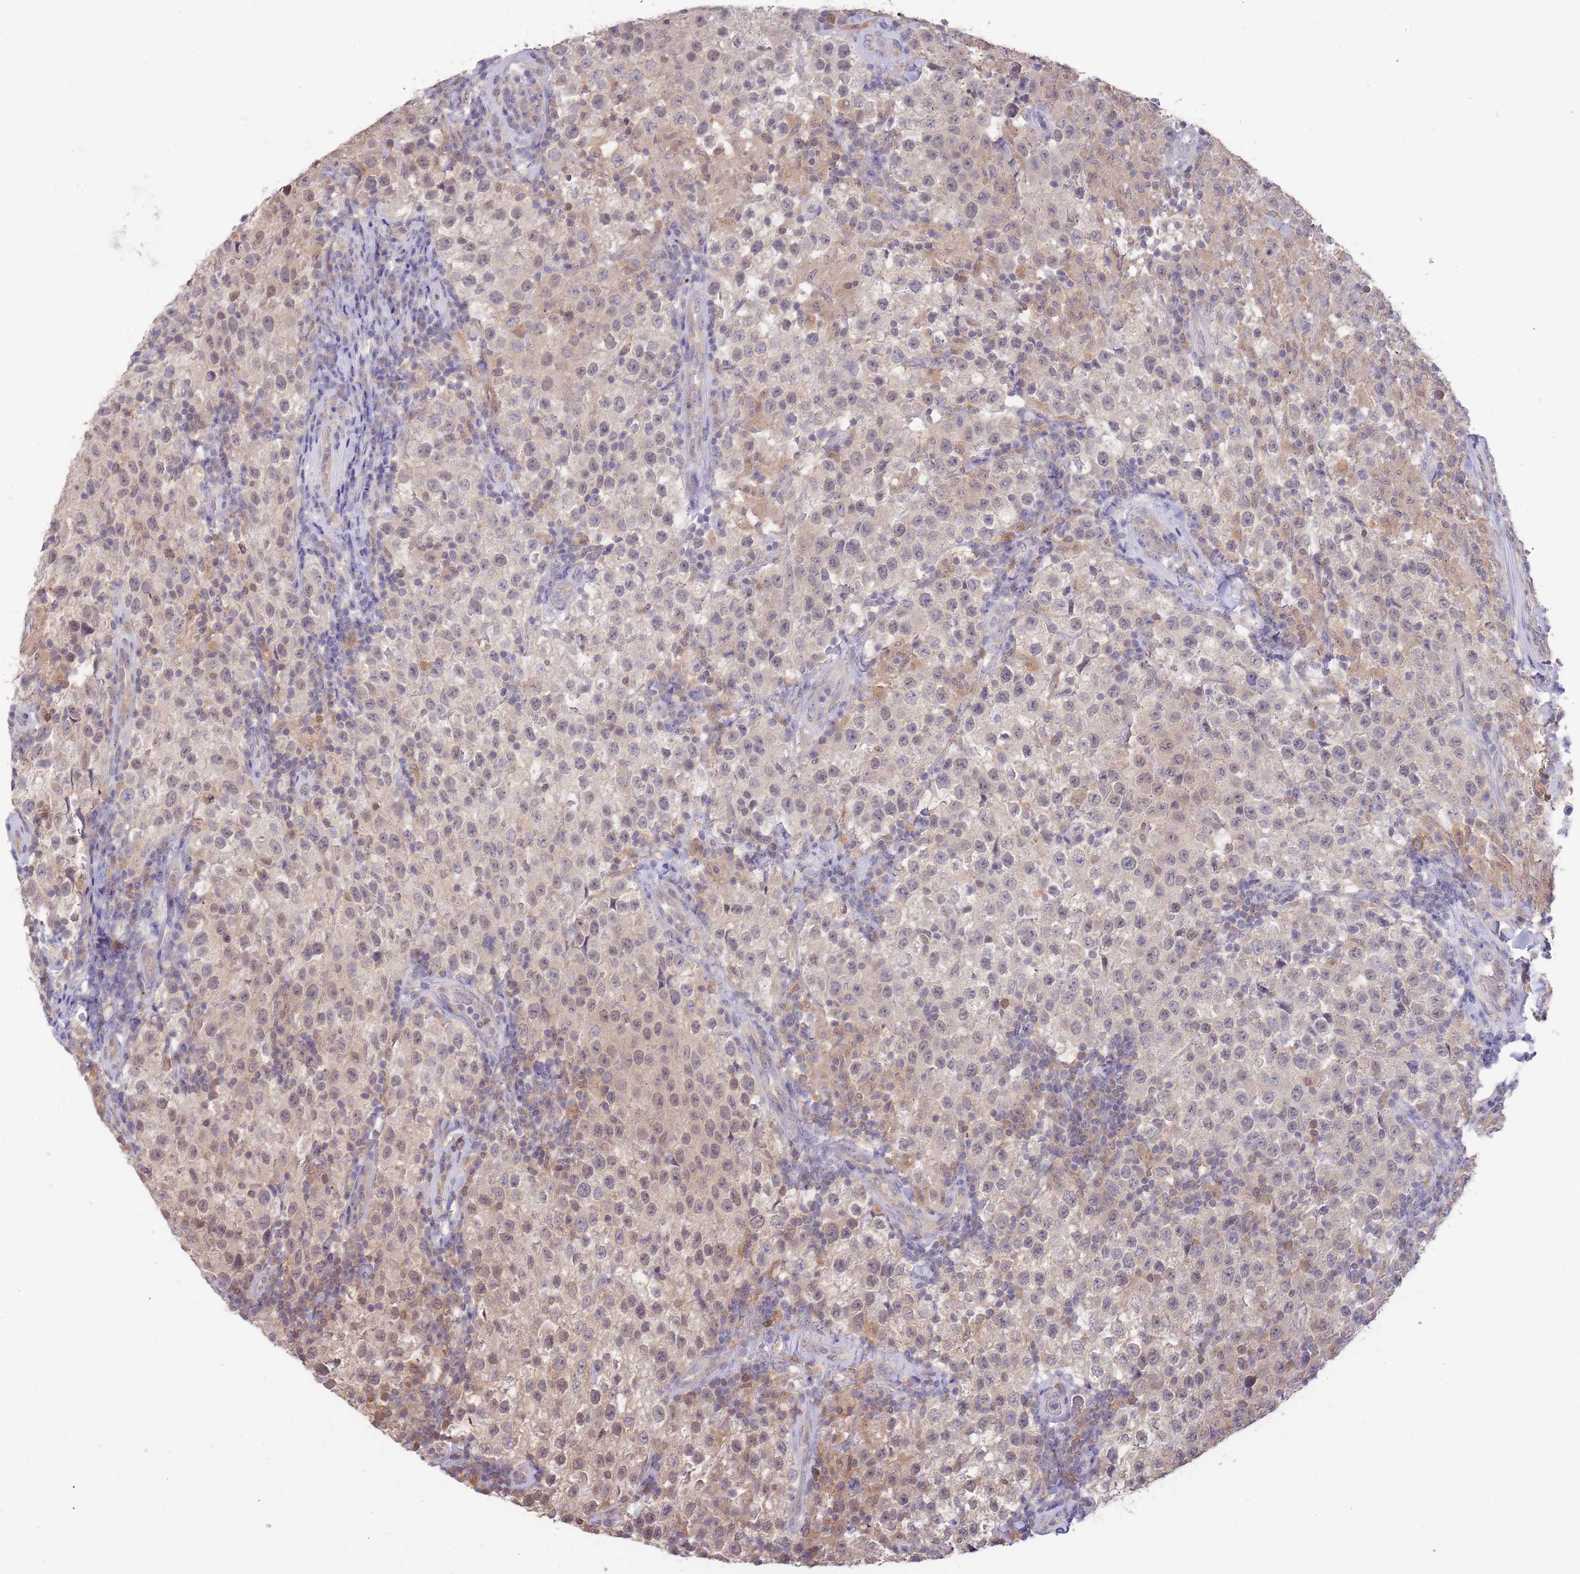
{"staining": {"intensity": "weak", "quantity": "25%-75%", "location": "cytoplasmic/membranous,nuclear"}, "tissue": "testis cancer", "cell_type": "Tumor cells", "image_type": "cancer", "snomed": [{"axis": "morphology", "description": "Seminoma, NOS"}, {"axis": "morphology", "description": "Carcinoma, Embryonal, NOS"}, {"axis": "topography", "description": "Testis"}], "caption": "A brown stain highlights weak cytoplasmic/membranous and nuclear staining of a protein in embryonal carcinoma (testis) tumor cells. The staining is performed using DAB brown chromogen to label protein expression. The nuclei are counter-stained blue using hematoxylin.", "gene": "AP5S1", "patient": {"sex": "male", "age": 41}}